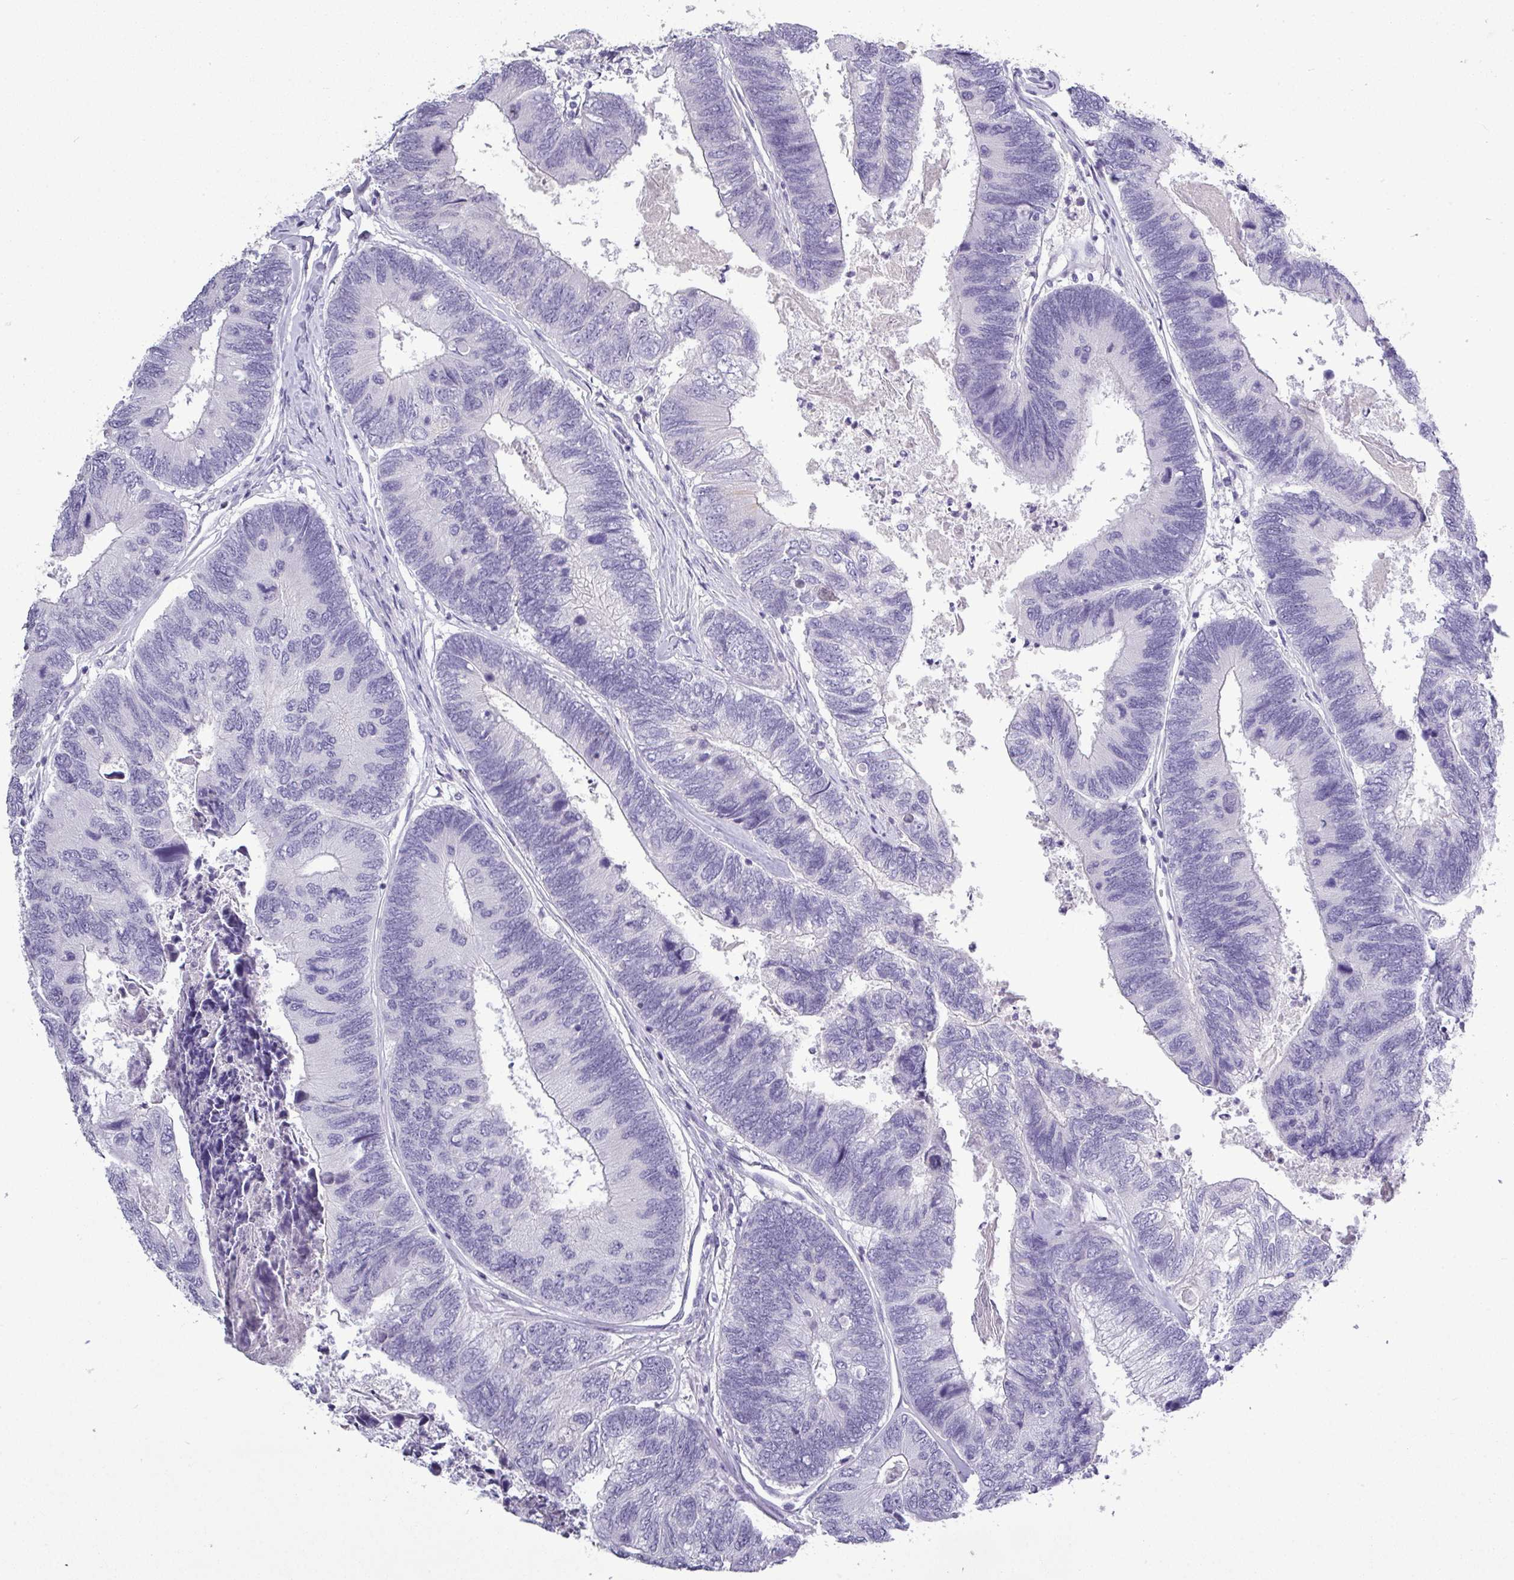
{"staining": {"intensity": "negative", "quantity": "none", "location": "none"}, "tissue": "colorectal cancer", "cell_type": "Tumor cells", "image_type": "cancer", "snomed": [{"axis": "morphology", "description": "Adenocarcinoma, NOS"}, {"axis": "topography", "description": "Colon"}], "caption": "High magnification brightfield microscopy of adenocarcinoma (colorectal) stained with DAB (brown) and counterstained with hematoxylin (blue): tumor cells show no significant staining.", "gene": "TMEM91", "patient": {"sex": "female", "age": 67}}